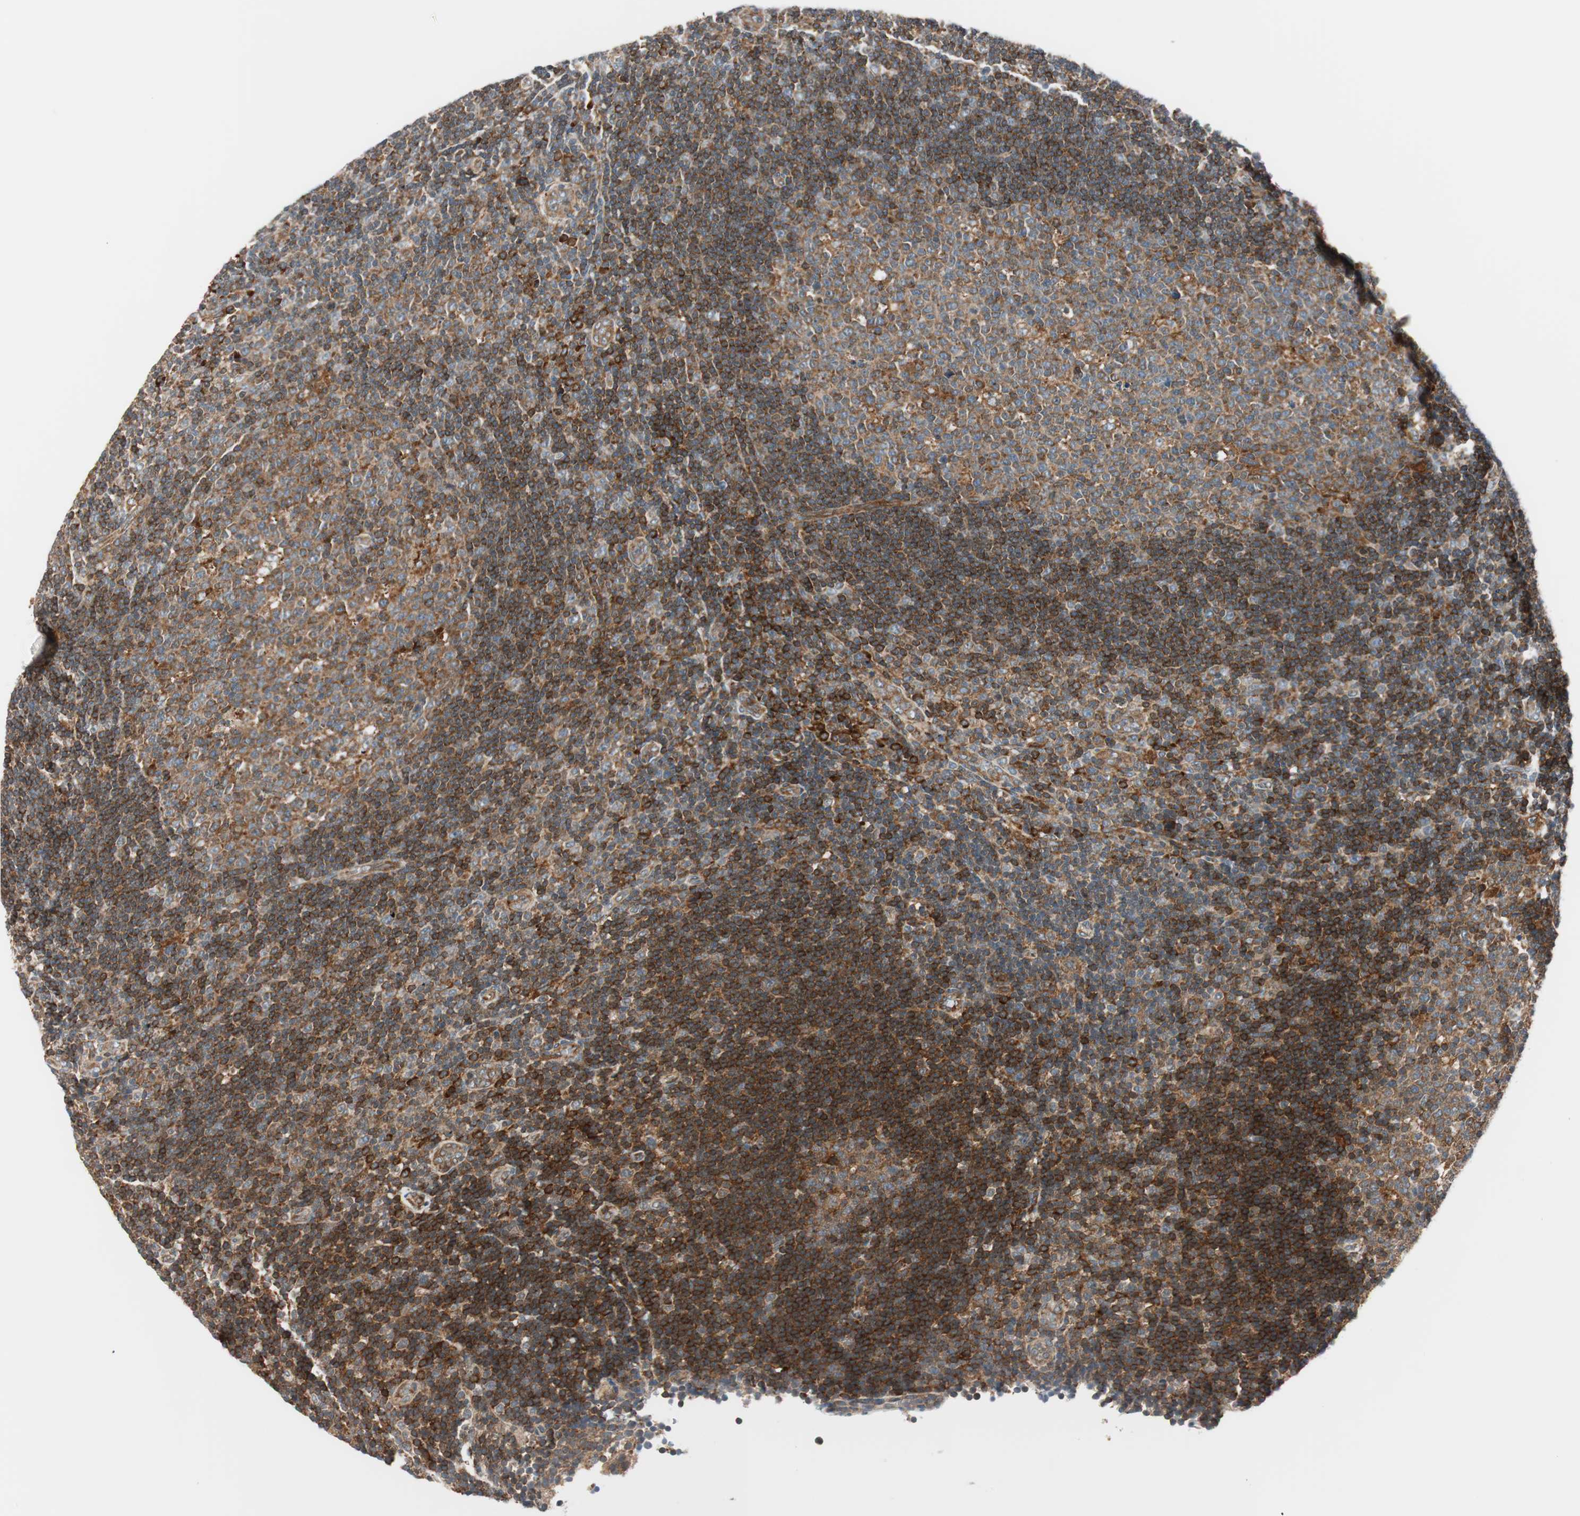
{"staining": {"intensity": "moderate", "quantity": "<25%", "location": "cytoplasmic/membranous"}, "tissue": "lymph node", "cell_type": "Germinal center cells", "image_type": "normal", "snomed": [{"axis": "morphology", "description": "Normal tissue, NOS"}, {"axis": "topography", "description": "Lymph node"}, {"axis": "topography", "description": "Salivary gland"}], "caption": "Moderate cytoplasmic/membranous staining is identified in approximately <25% of germinal center cells in benign lymph node.", "gene": "ABI1", "patient": {"sex": "male", "age": 8}}